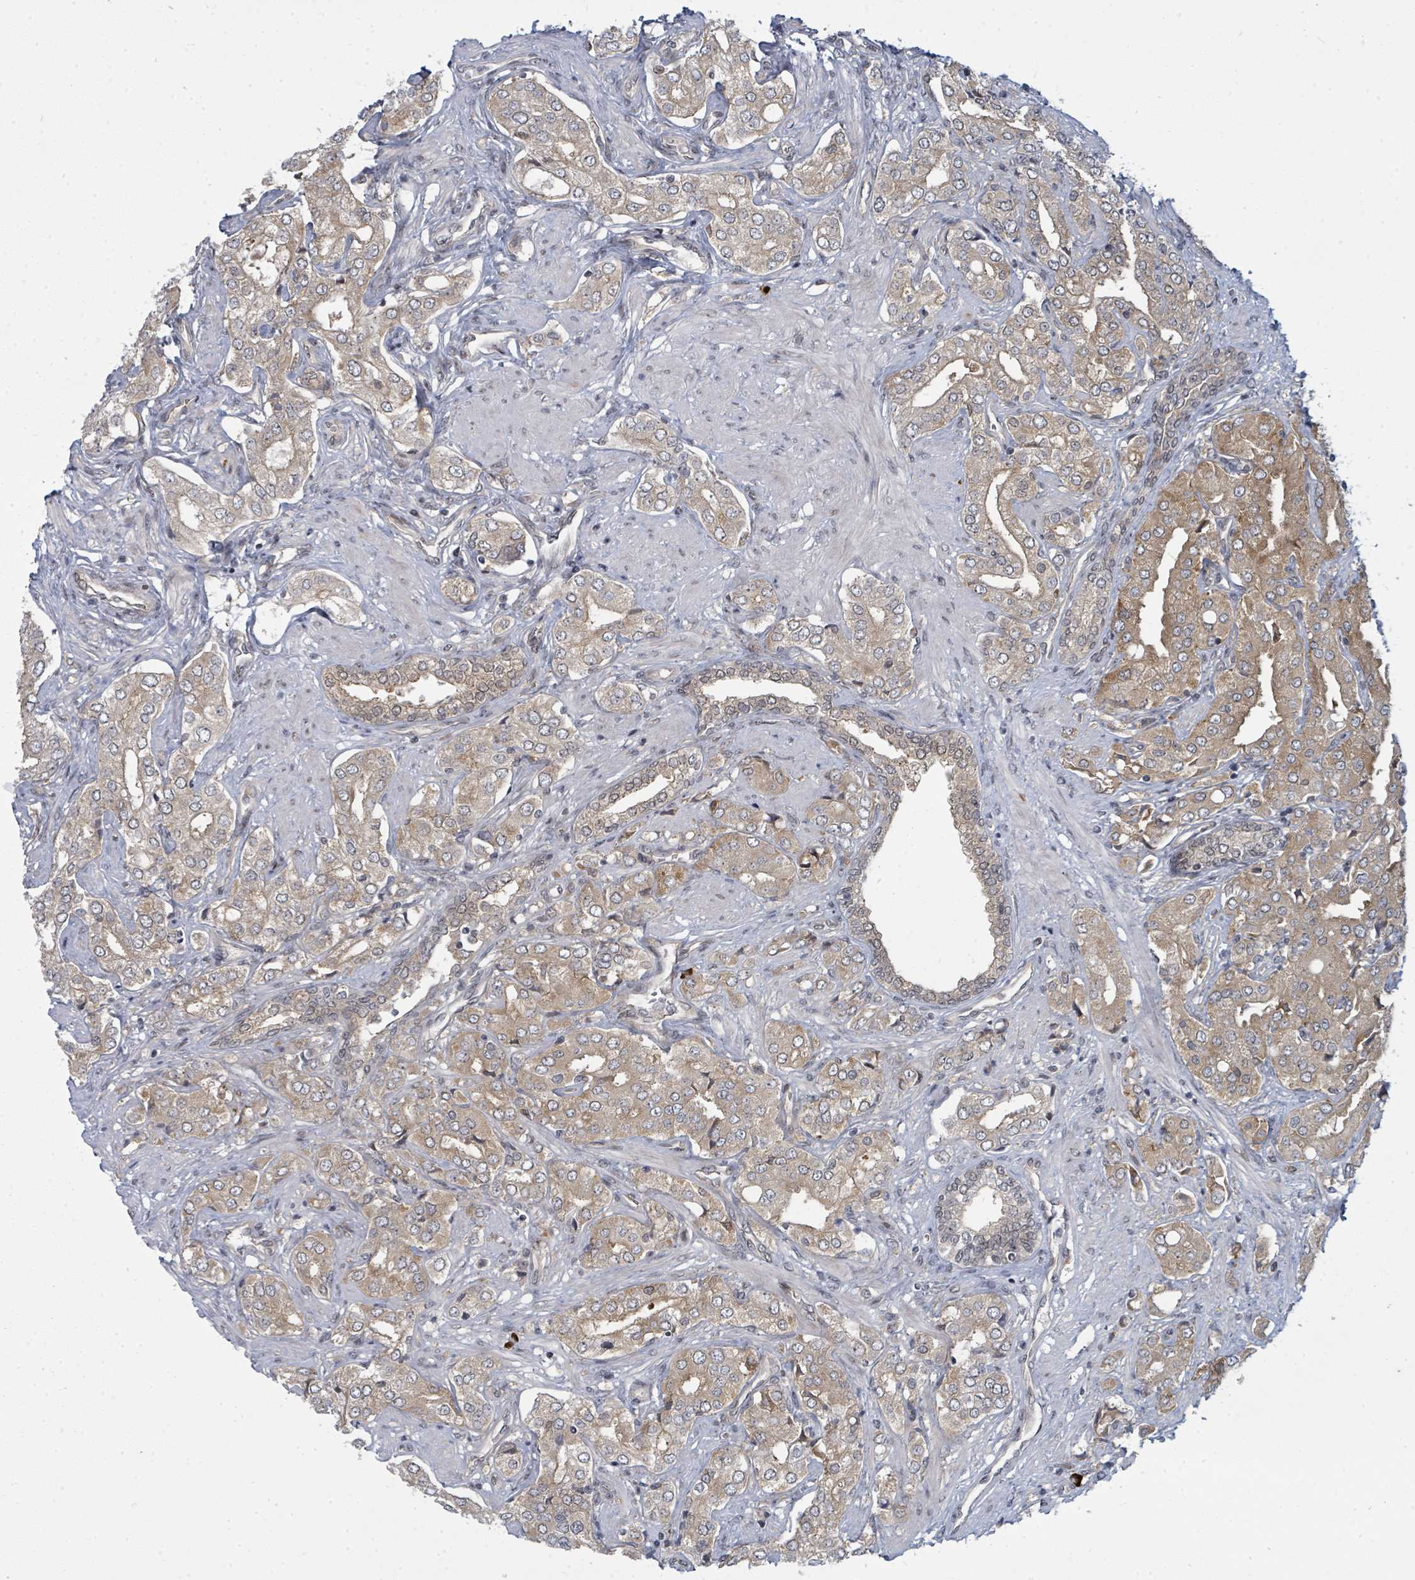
{"staining": {"intensity": "weak", "quantity": "25%-75%", "location": "cytoplasmic/membranous"}, "tissue": "prostate cancer", "cell_type": "Tumor cells", "image_type": "cancer", "snomed": [{"axis": "morphology", "description": "Adenocarcinoma, High grade"}, {"axis": "topography", "description": "Prostate"}], "caption": "This photomicrograph reveals immunohistochemistry (IHC) staining of high-grade adenocarcinoma (prostate), with low weak cytoplasmic/membranous staining in approximately 25%-75% of tumor cells.", "gene": "PSMG2", "patient": {"sex": "male", "age": 71}}